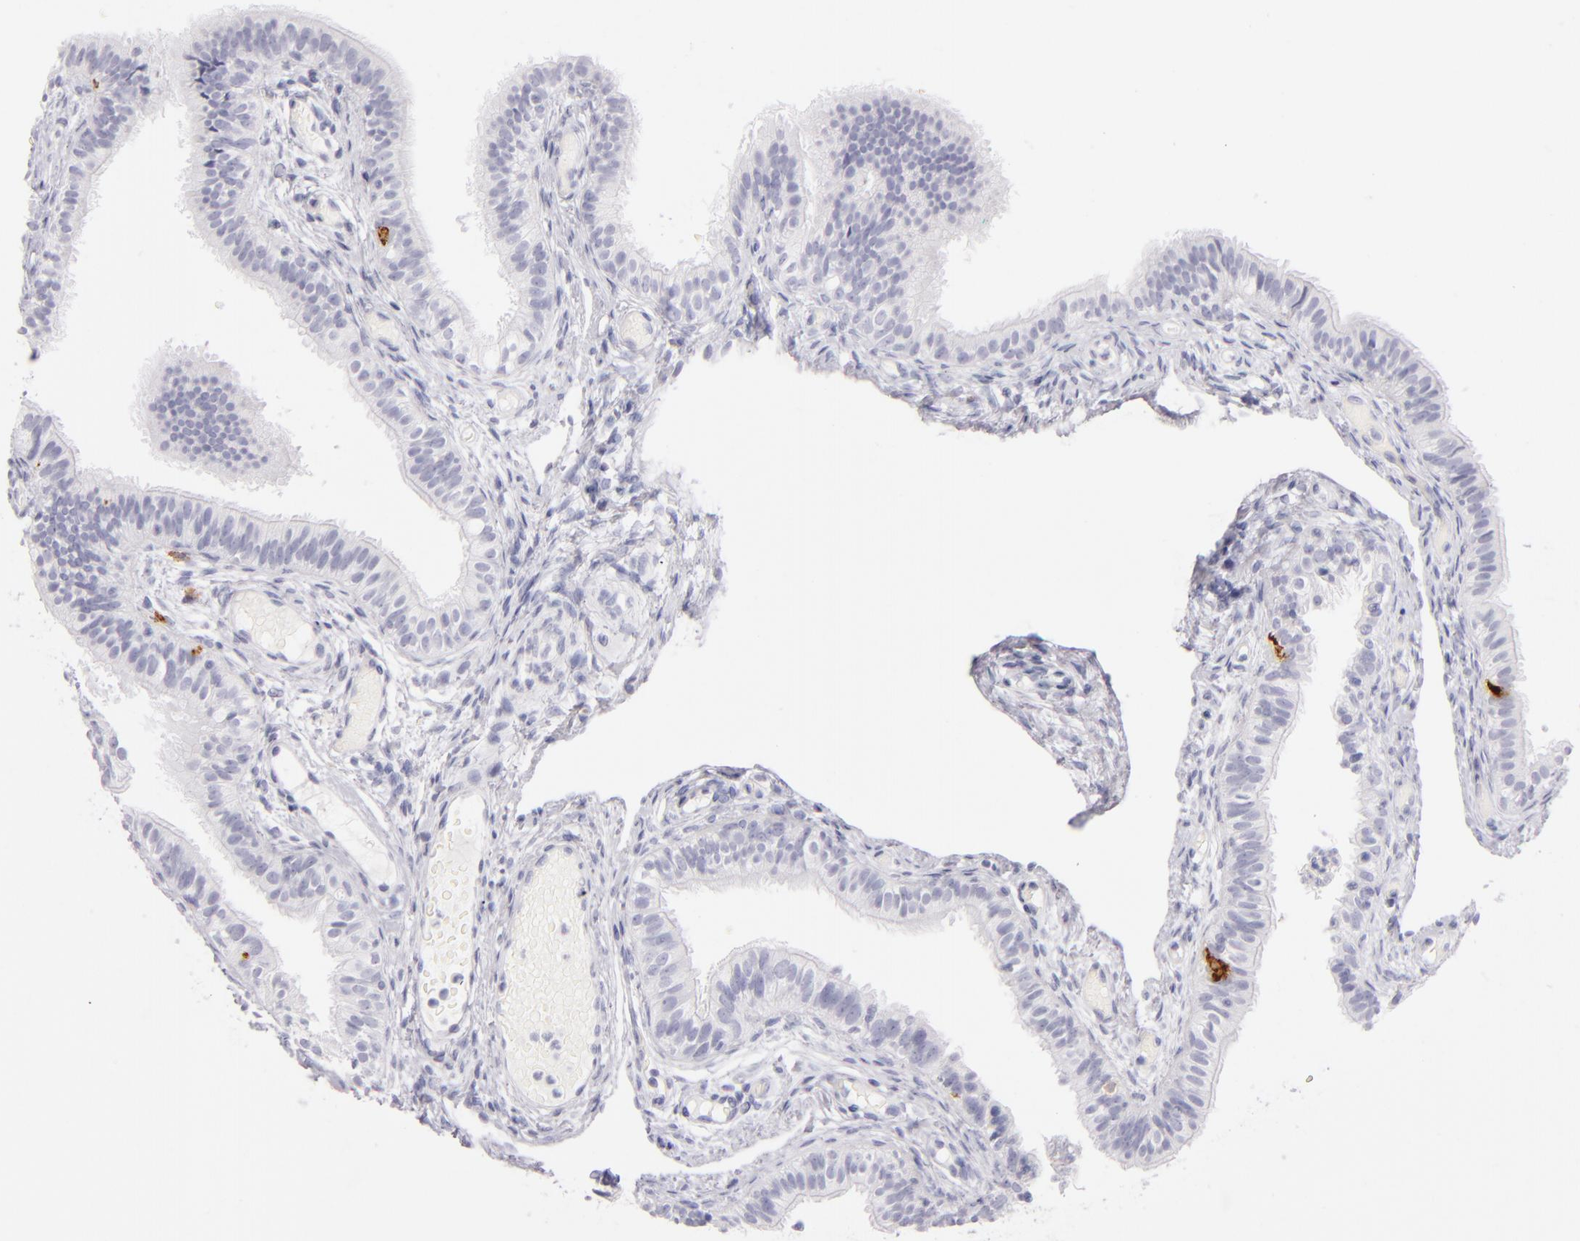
{"staining": {"intensity": "negative", "quantity": "none", "location": "none"}, "tissue": "fallopian tube", "cell_type": "Glandular cells", "image_type": "normal", "snomed": [{"axis": "morphology", "description": "Normal tissue, NOS"}, {"axis": "morphology", "description": "Dermoid, NOS"}, {"axis": "topography", "description": "Fallopian tube"}], "caption": "This is a image of immunohistochemistry (IHC) staining of benign fallopian tube, which shows no expression in glandular cells.", "gene": "CD207", "patient": {"sex": "female", "age": 33}}